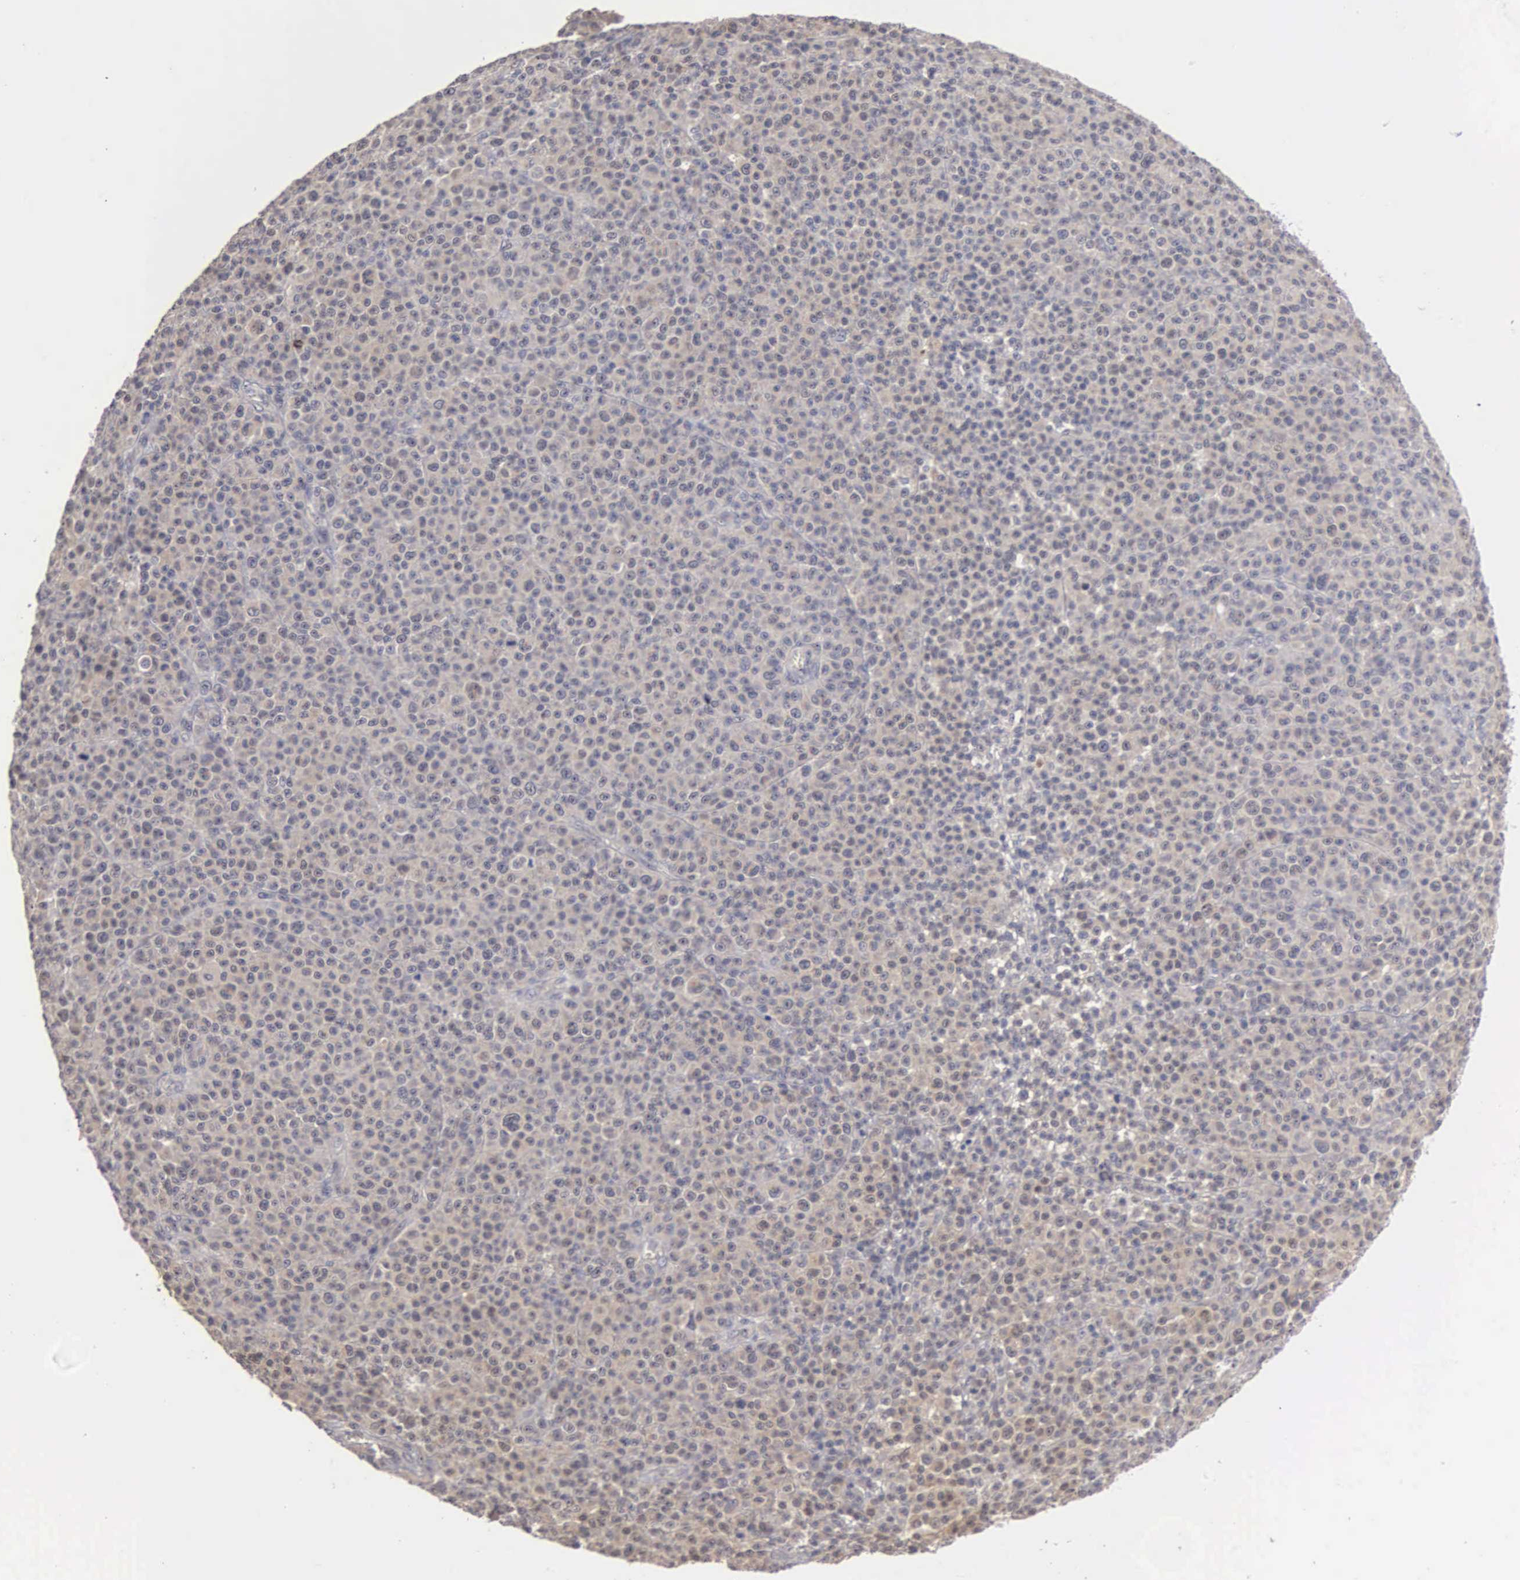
{"staining": {"intensity": "weak", "quantity": ">75%", "location": "cytoplasmic/membranous"}, "tissue": "melanoma", "cell_type": "Tumor cells", "image_type": "cancer", "snomed": [{"axis": "morphology", "description": "Malignant melanoma, Metastatic site"}, {"axis": "topography", "description": "Skin"}], "caption": "Immunohistochemical staining of human malignant melanoma (metastatic site) shows low levels of weak cytoplasmic/membranous protein staining in about >75% of tumor cells.", "gene": "AMN", "patient": {"sex": "male", "age": 32}}